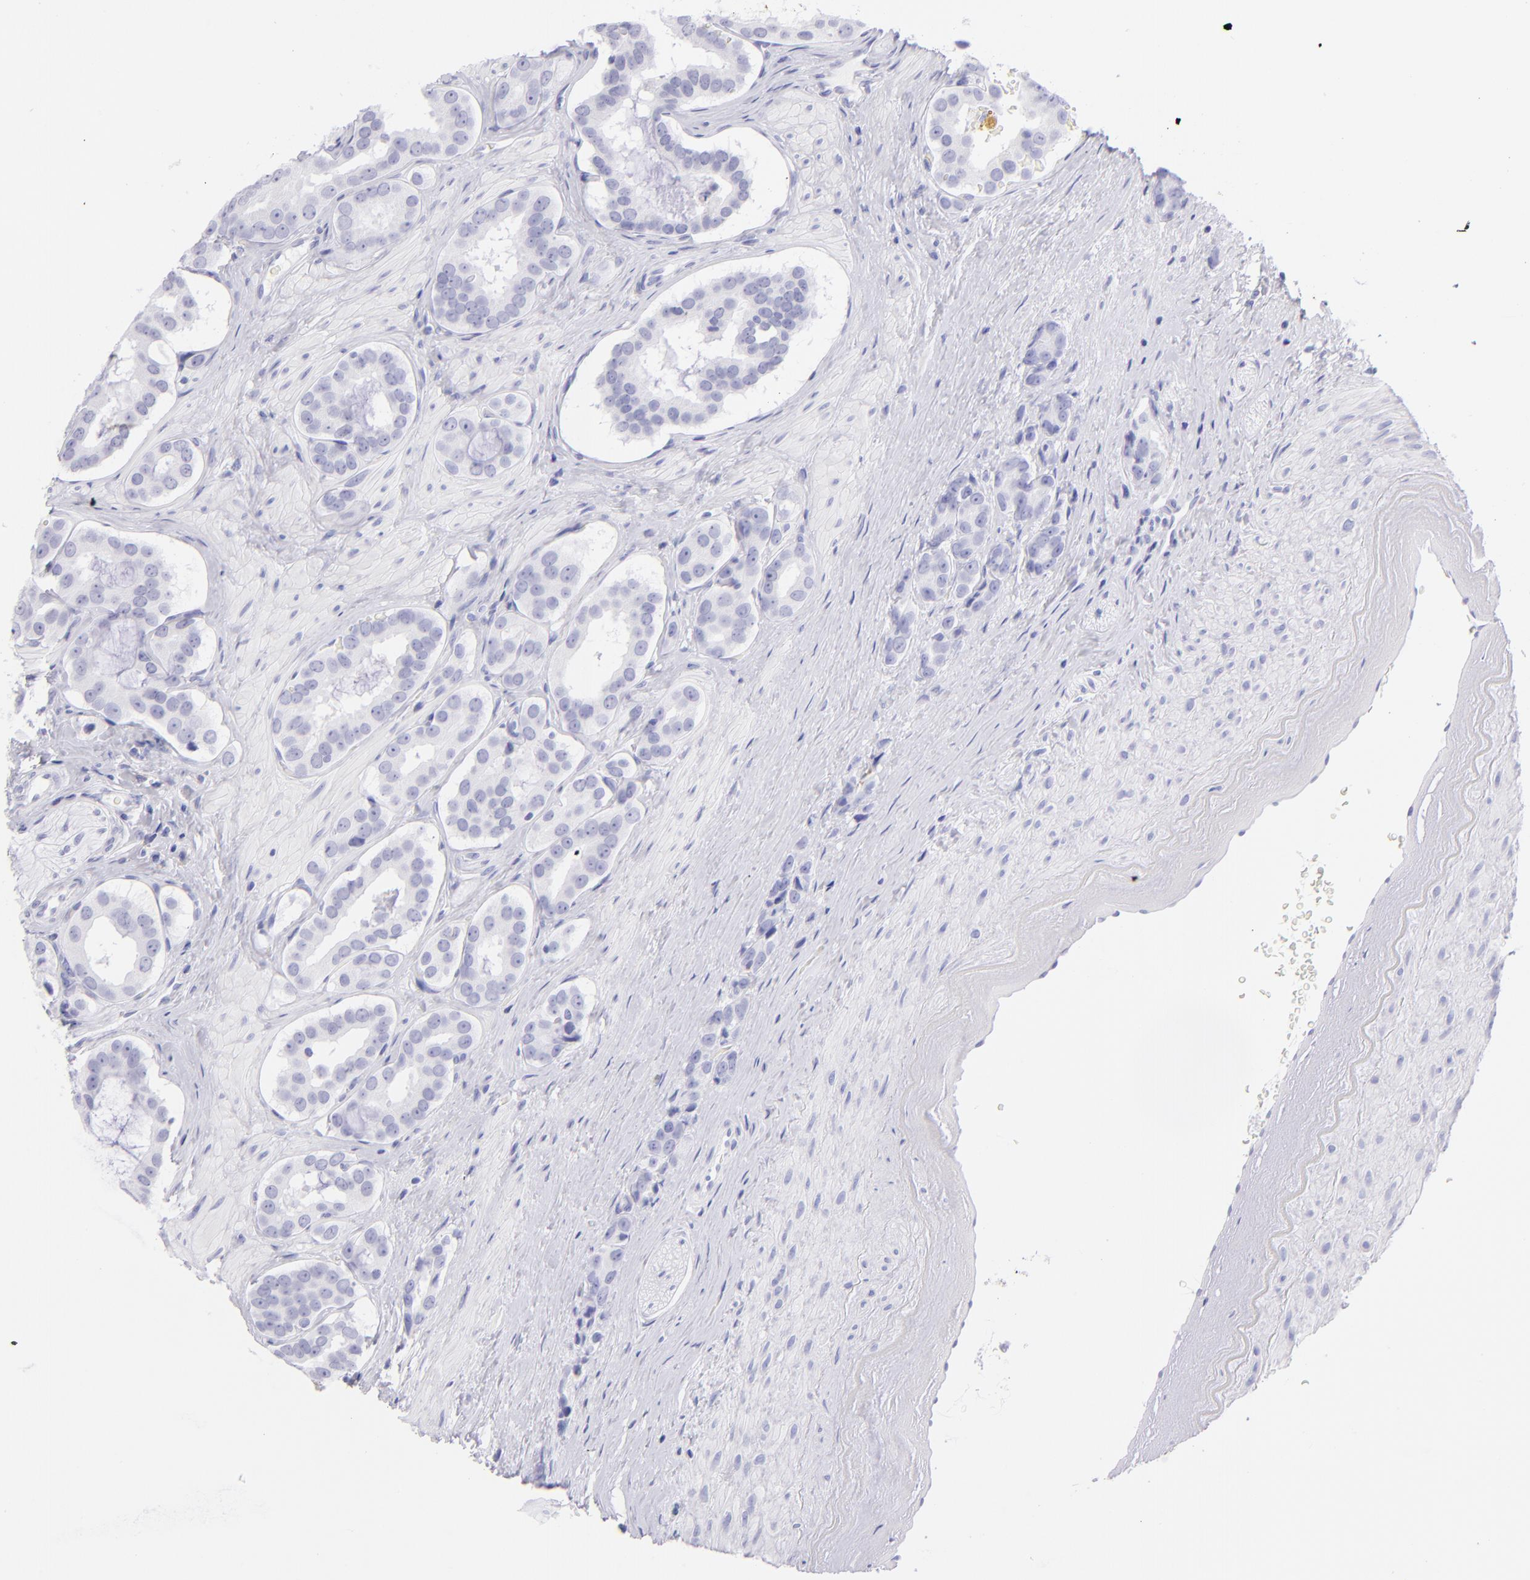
{"staining": {"intensity": "negative", "quantity": "none", "location": "none"}, "tissue": "prostate cancer", "cell_type": "Tumor cells", "image_type": "cancer", "snomed": [{"axis": "morphology", "description": "Adenocarcinoma, Low grade"}, {"axis": "topography", "description": "Prostate"}], "caption": "Tumor cells show no significant staining in prostate low-grade adenocarcinoma.", "gene": "CD72", "patient": {"sex": "male", "age": 59}}